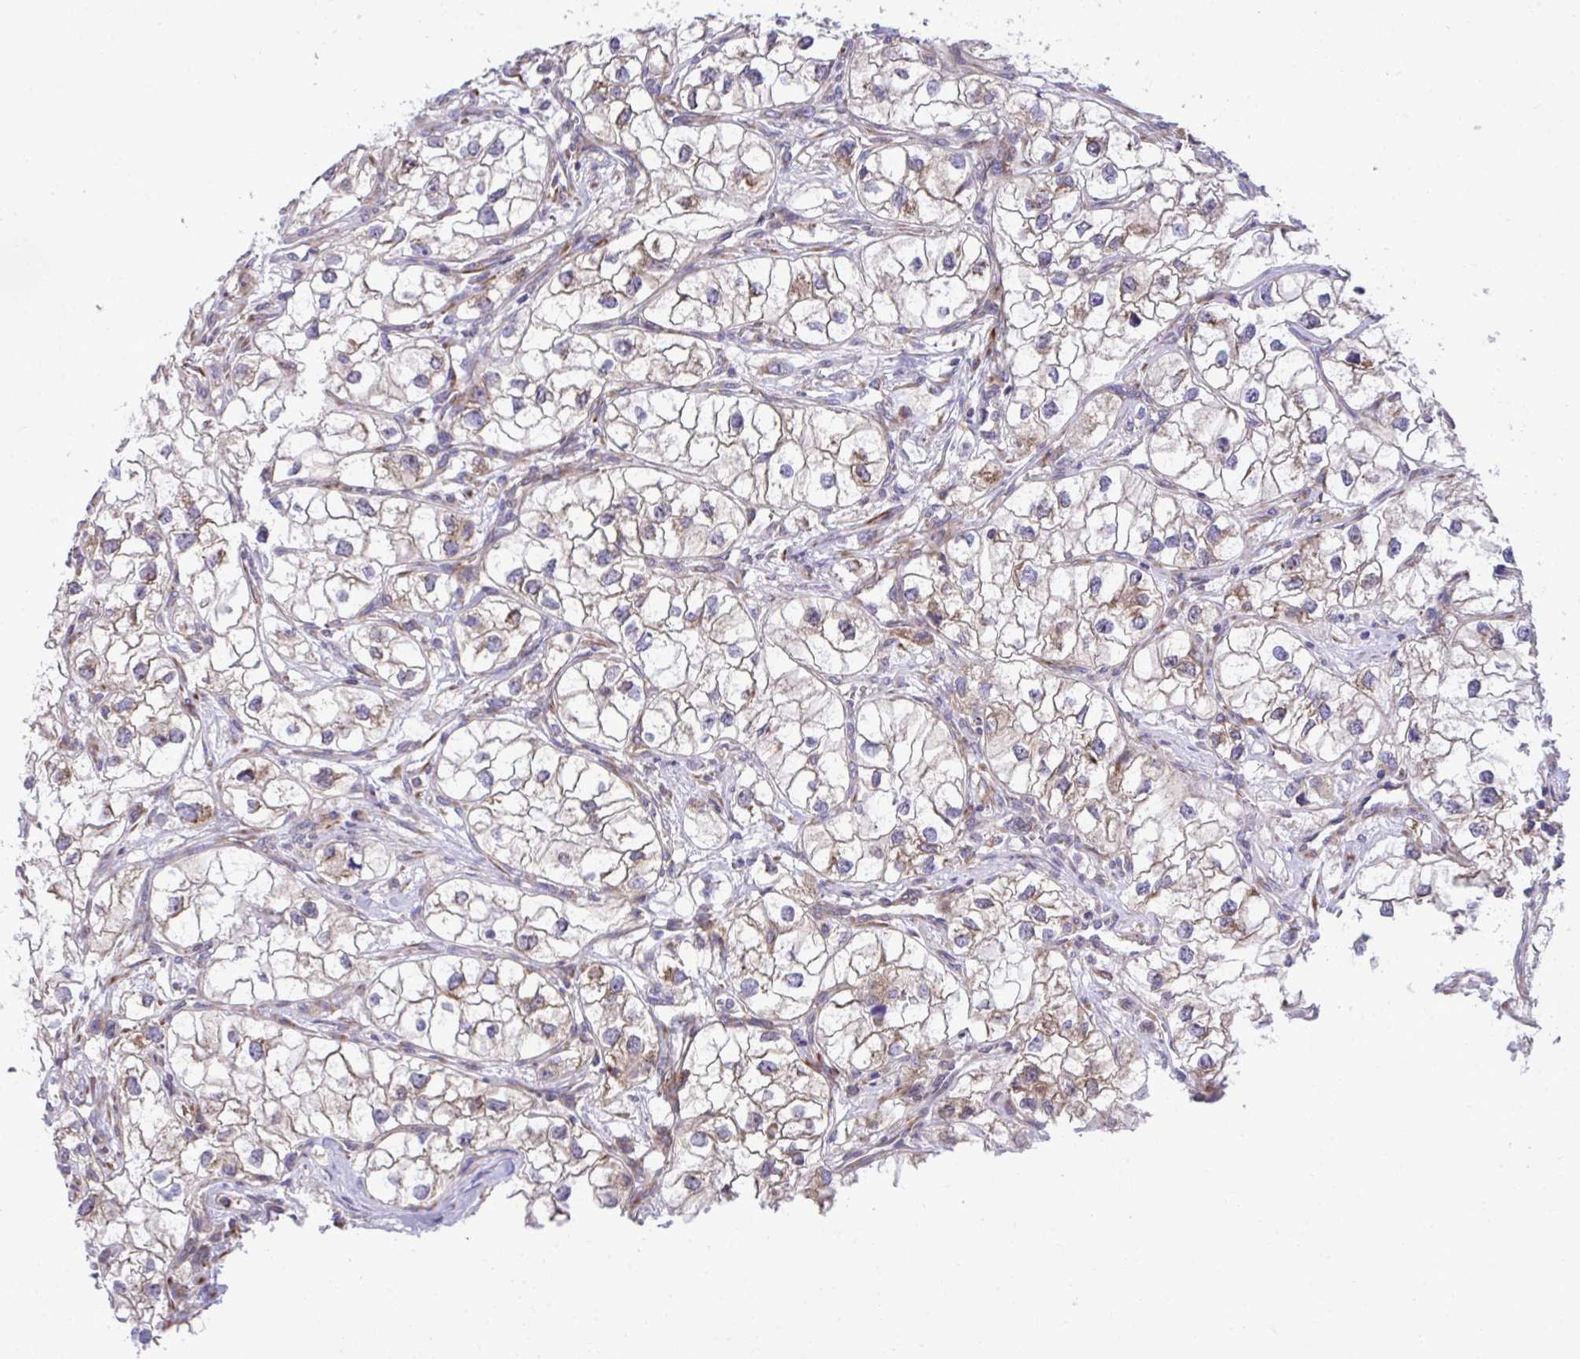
{"staining": {"intensity": "moderate", "quantity": "25%-75%", "location": "cytoplasmic/membranous"}, "tissue": "renal cancer", "cell_type": "Tumor cells", "image_type": "cancer", "snomed": [{"axis": "morphology", "description": "Adenocarcinoma, NOS"}, {"axis": "topography", "description": "Kidney"}], "caption": "Brown immunohistochemical staining in adenocarcinoma (renal) shows moderate cytoplasmic/membranous positivity in about 25%-75% of tumor cells.", "gene": "RPS15", "patient": {"sex": "male", "age": 59}}